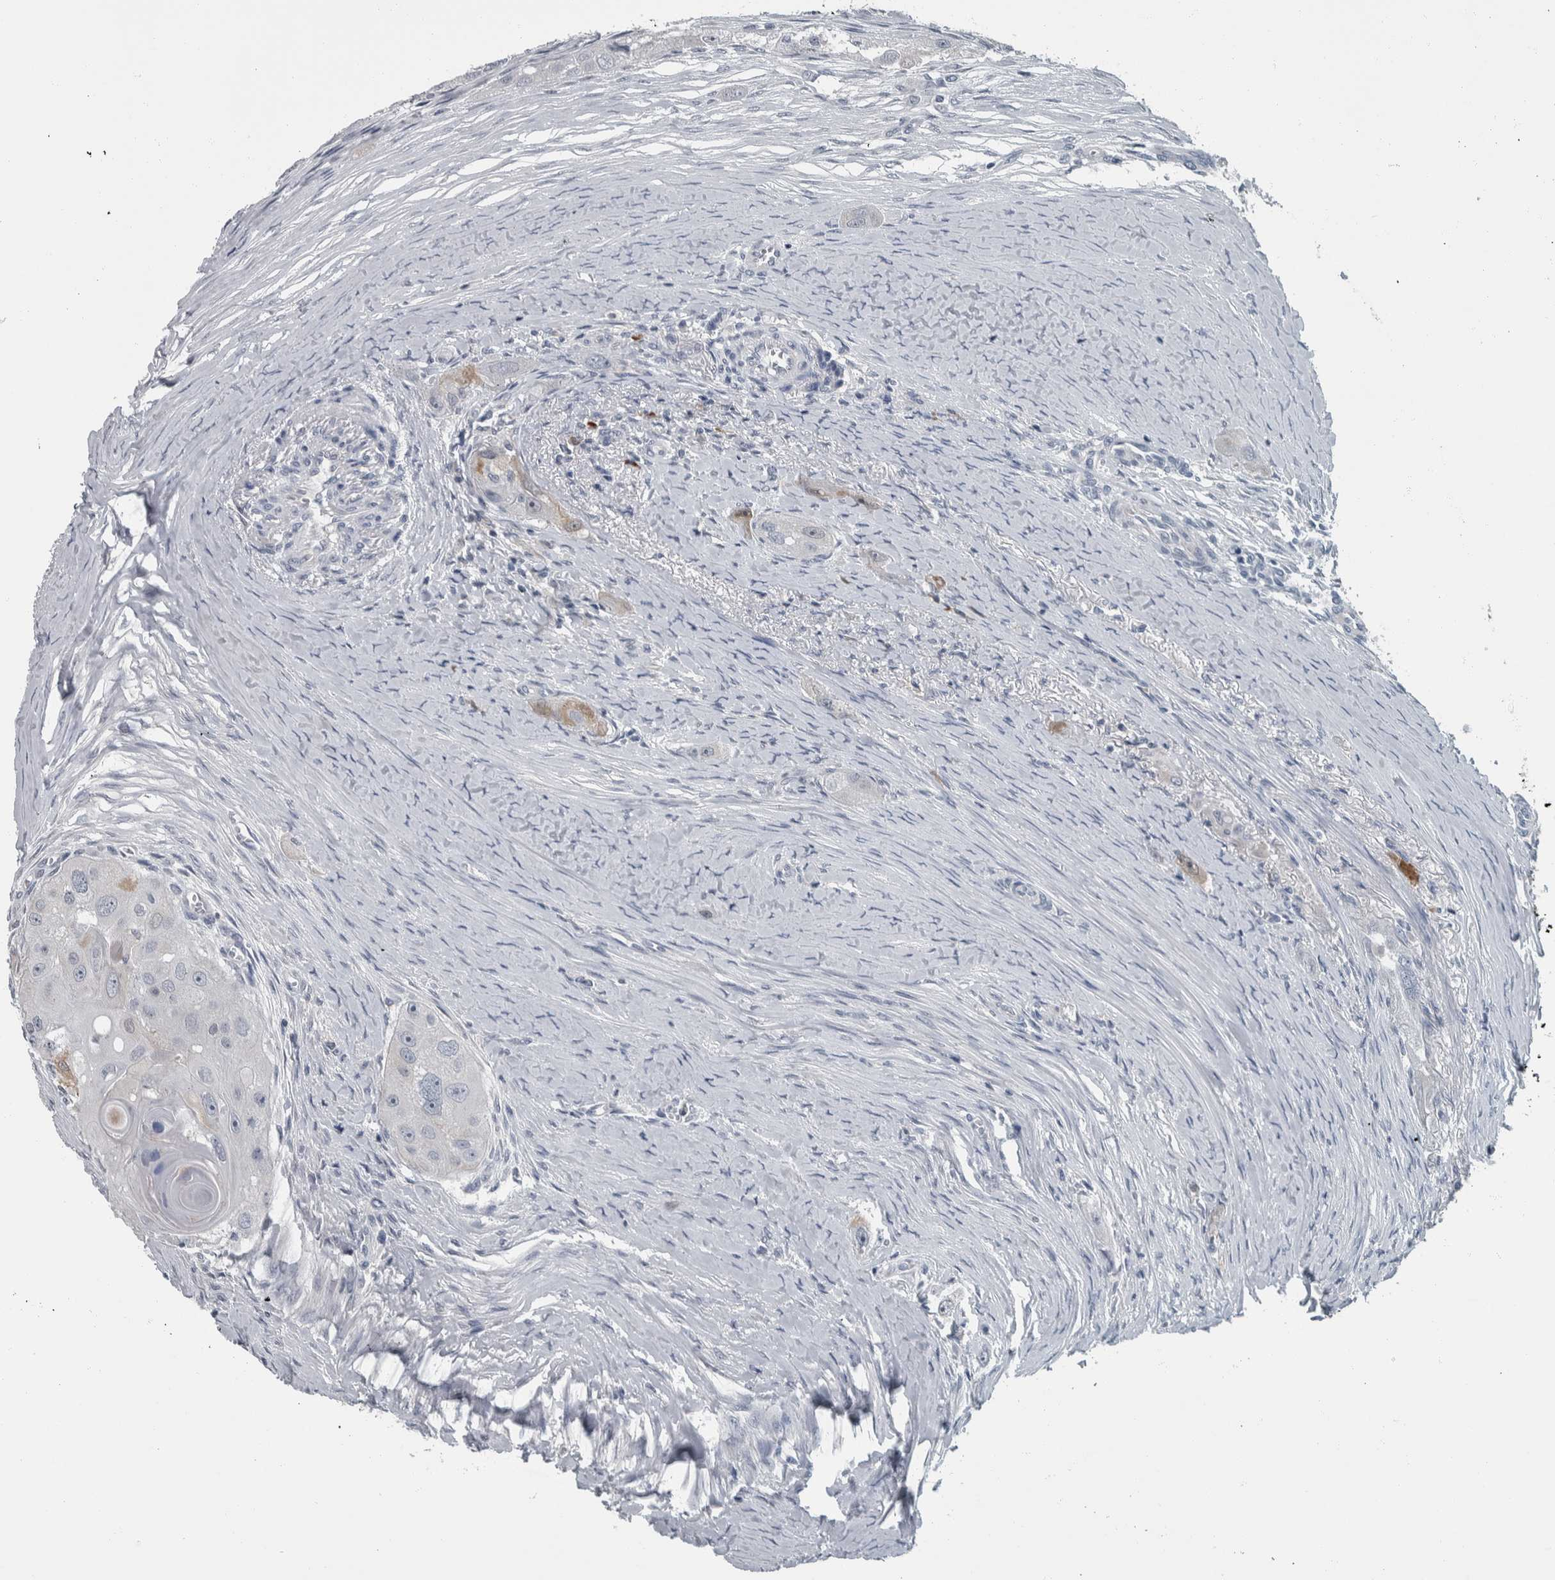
{"staining": {"intensity": "weak", "quantity": "<25%", "location": "cytoplasmic/membranous,nuclear"}, "tissue": "head and neck cancer", "cell_type": "Tumor cells", "image_type": "cancer", "snomed": [{"axis": "morphology", "description": "Normal tissue, NOS"}, {"axis": "morphology", "description": "Squamous cell carcinoma, NOS"}, {"axis": "topography", "description": "Skeletal muscle"}, {"axis": "topography", "description": "Head-Neck"}], "caption": "An image of squamous cell carcinoma (head and neck) stained for a protein displays no brown staining in tumor cells.", "gene": "CAVIN4", "patient": {"sex": "male", "age": 51}}